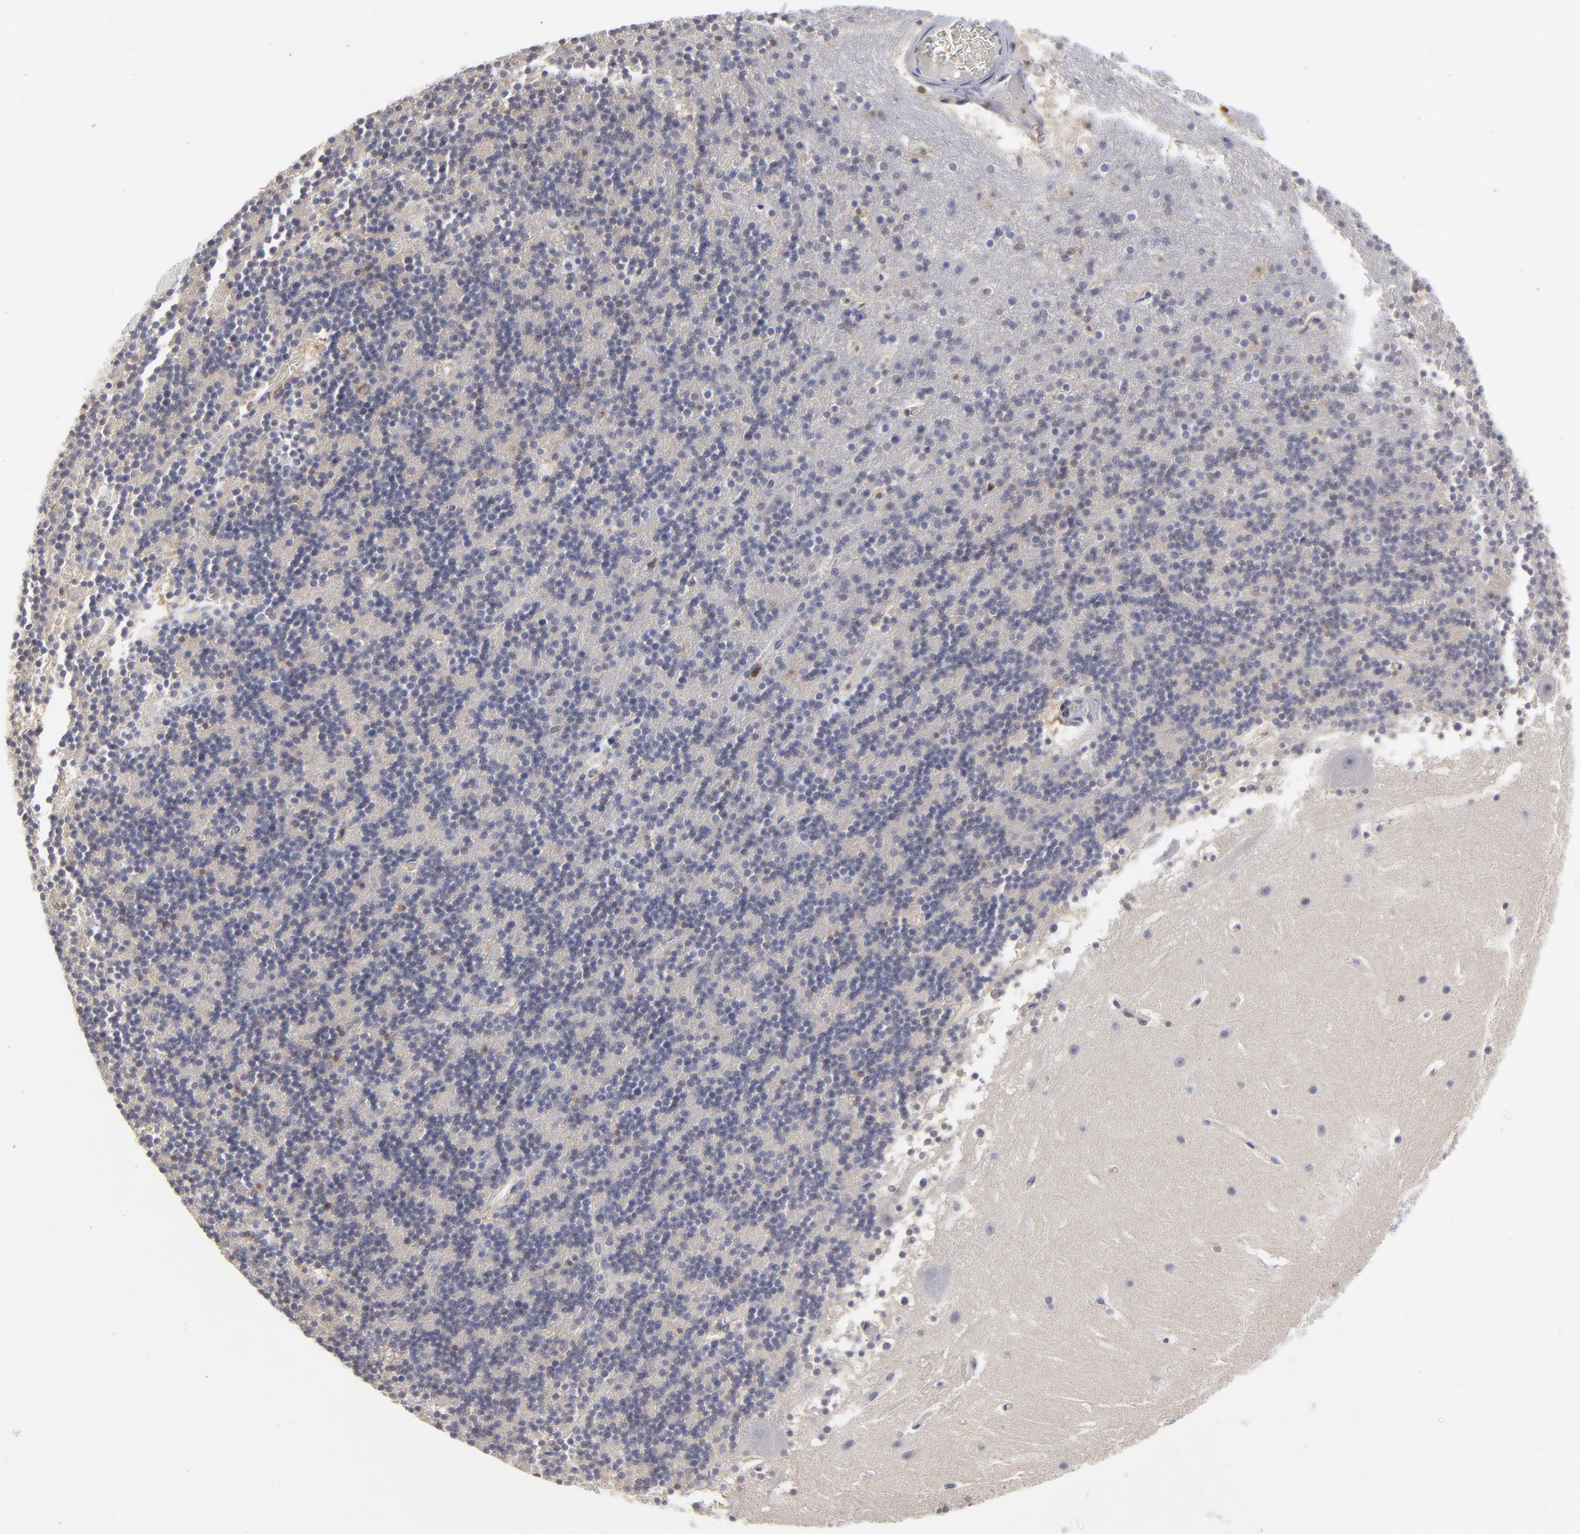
{"staining": {"intensity": "negative", "quantity": "none", "location": "none"}, "tissue": "cerebellum", "cell_type": "Cells in granular layer", "image_type": "normal", "snomed": [{"axis": "morphology", "description": "Normal tissue, NOS"}, {"axis": "topography", "description": "Cerebellum"}], "caption": "Immunohistochemistry (IHC) micrograph of unremarkable cerebellum: human cerebellum stained with DAB (3,3'-diaminobenzidine) reveals no significant protein expression in cells in granular layer.", "gene": "CASP3", "patient": {"sex": "male", "age": 45}}